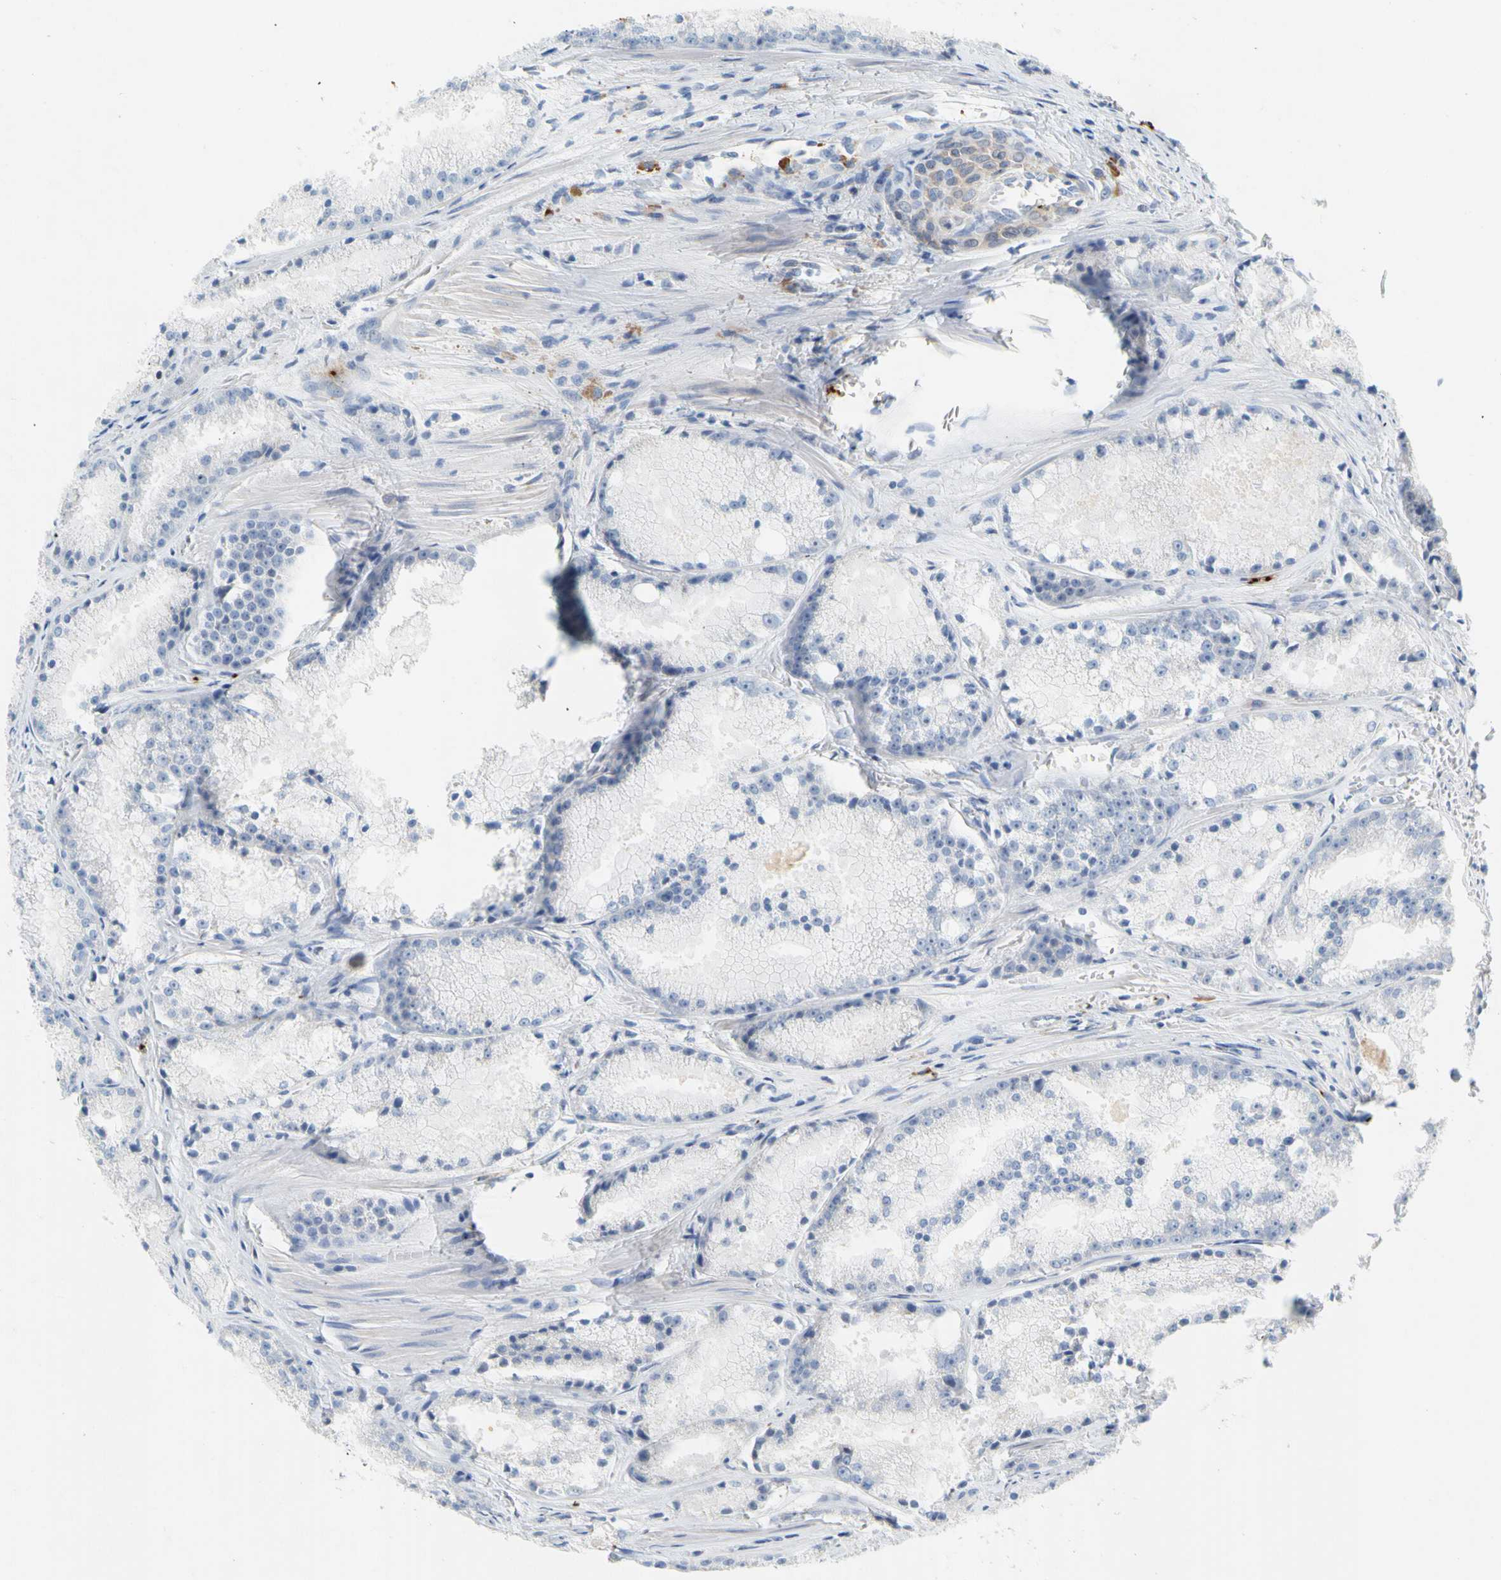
{"staining": {"intensity": "negative", "quantity": "none", "location": "none"}, "tissue": "prostate cancer", "cell_type": "Tumor cells", "image_type": "cancer", "snomed": [{"axis": "morphology", "description": "Adenocarcinoma, Low grade"}, {"axis": "topography", "description": "Prostate"}], "caption": "IHC image of adenocarcinoma (low-grade) (prostate) stained for a protein (brown), which demonstrates no staining in tumor cells. (DAB (3,3'-diaminobenzidine) immunohistochemistry (IHC), high magnification).", "gene": "PPBP", "patient": {"sex": "male", "age": 64}}